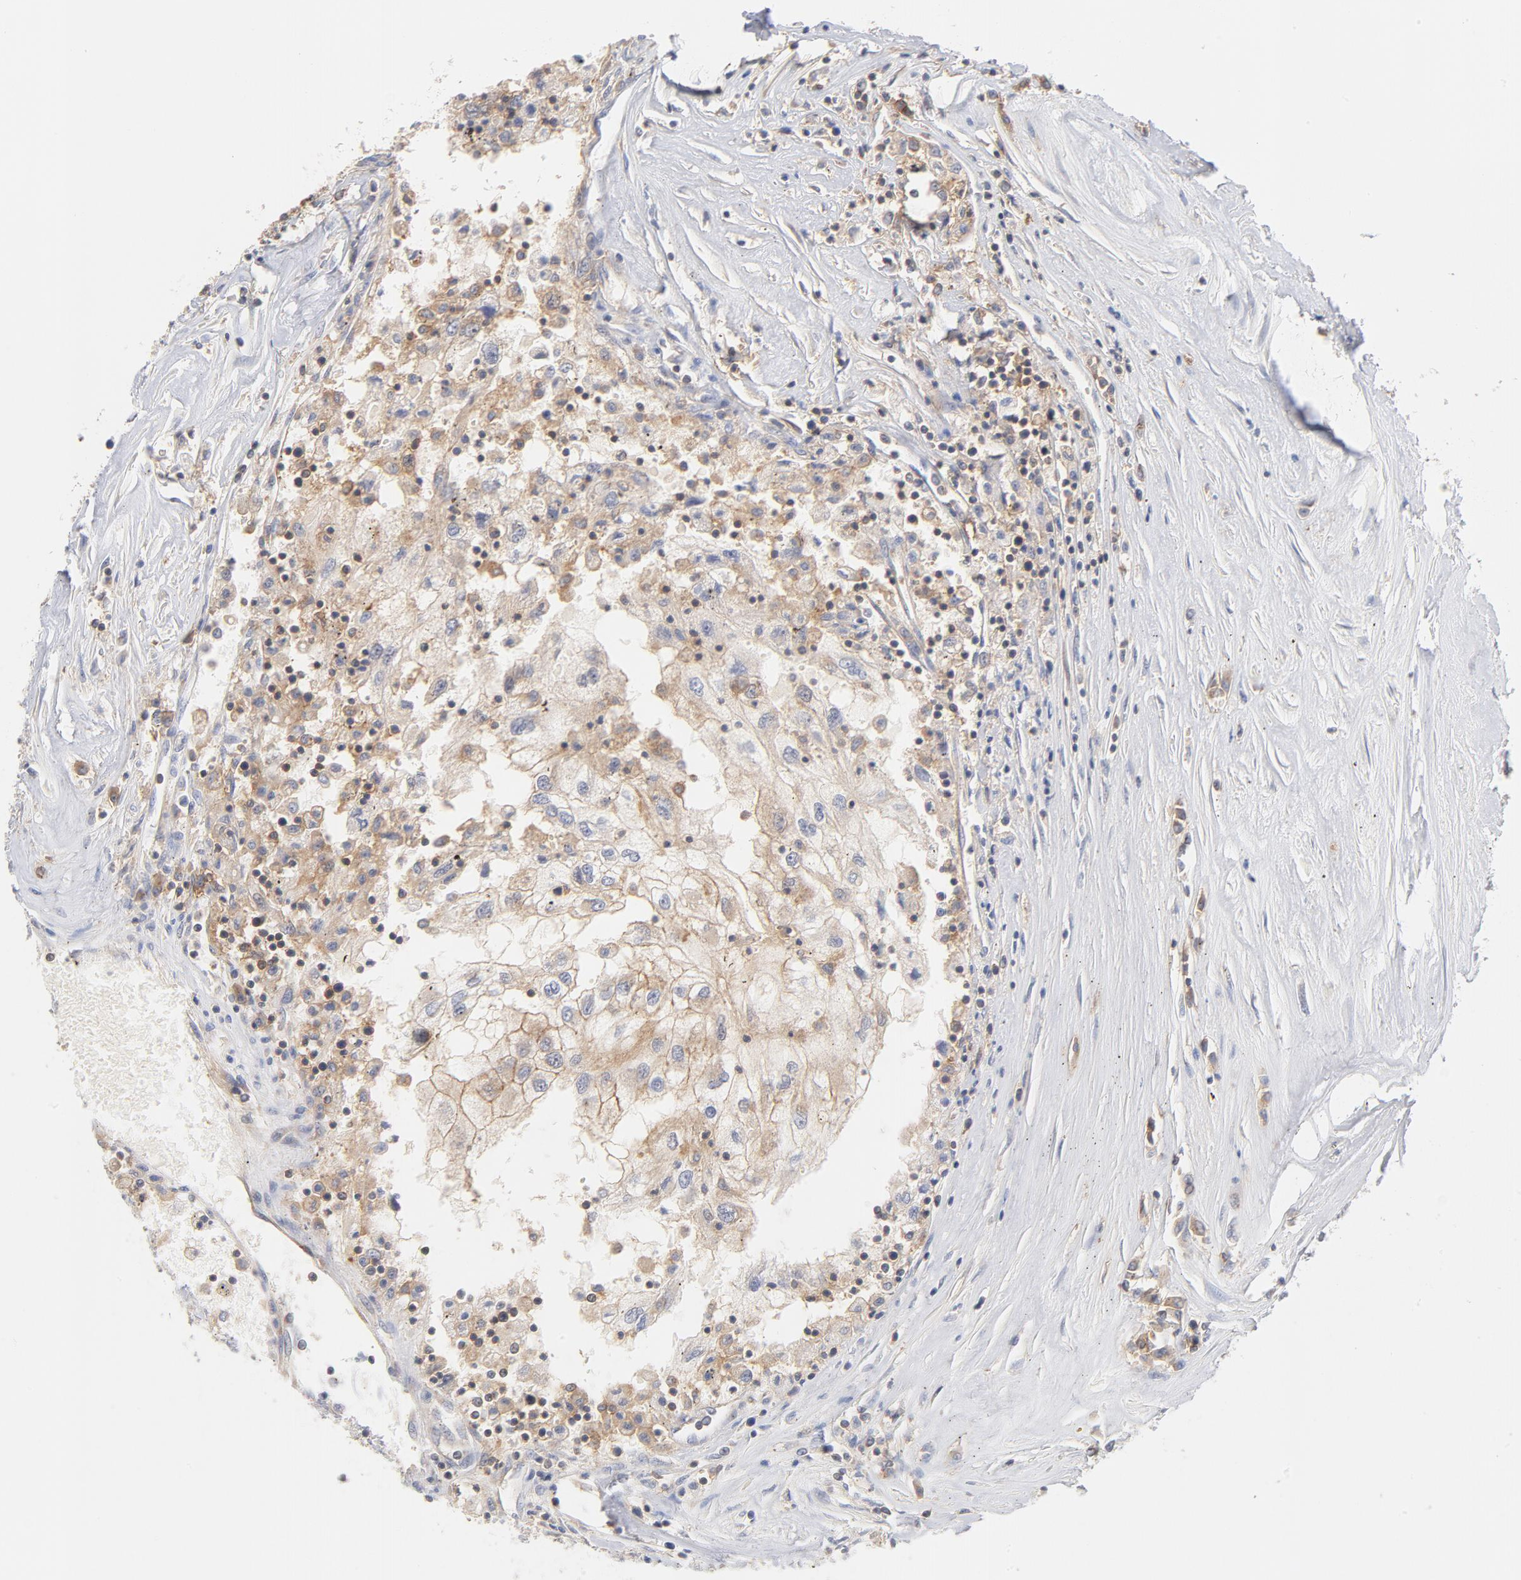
{"staining": {"intensity": "weak", "quantity": "25%-75%", "location": "cytoplasmic/membranous"}, "tissue": "renal cancer", "cell_type": "Tumor cells", "image_type": "cancer", "snomed": [{"axis": "morphology", "description": "Normal tissue, NOS"}, {"axis": "morphology", "description": "Adenocarcinoma, NOS"}, {"axis": "topography", "description": "Kidney"}], "caption": "Weak cytoplasmic/membranous staining for a protein is identified in about 25%-75% of tumor cells of renal cancer (adenocarcinoma) using immunohistochemistry (IHC).", "gene": "SETD3", "patient": {"sex": "male", "age": 71}}